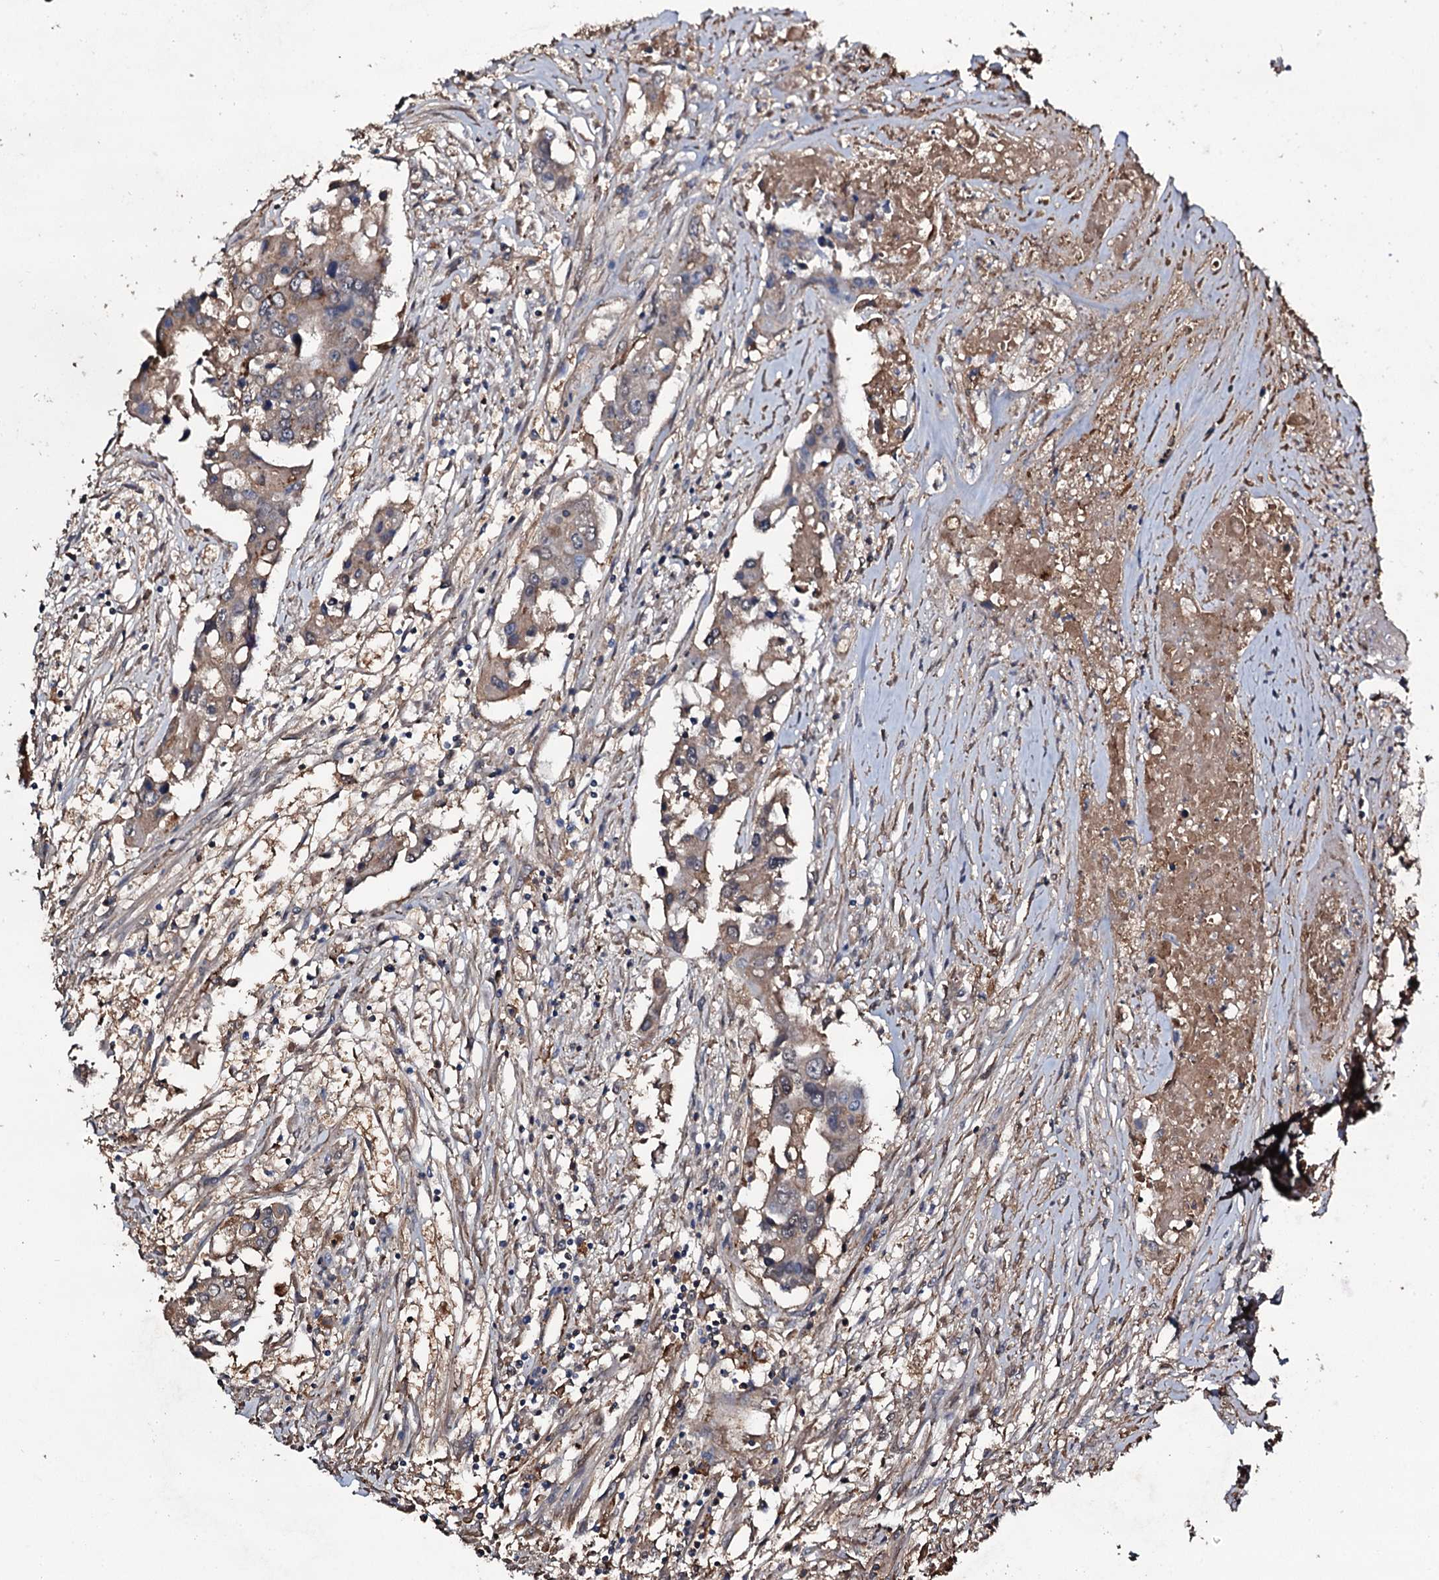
{"staining": {"intensity": "weak", "quantity": "25%-75%", "location": "cytoplasmic/membranous"}, "tissue": "colorectal cancer", "cell_type": "Tumor cells", "image_type": "cancer", "snomed": [{"axis": "morphology", "description": "Adenocarcinoma, NOS"}, {"axis": "topography", "description": "Colon"}], "caption": "Protein staining shows weak cytoplasmic/membranous staining in approximately 25%-75% of tumor cells in adenocarcinoma (colorectal).", "gene": "EDN1", "patient": {"sex": "male", "age": 77}}